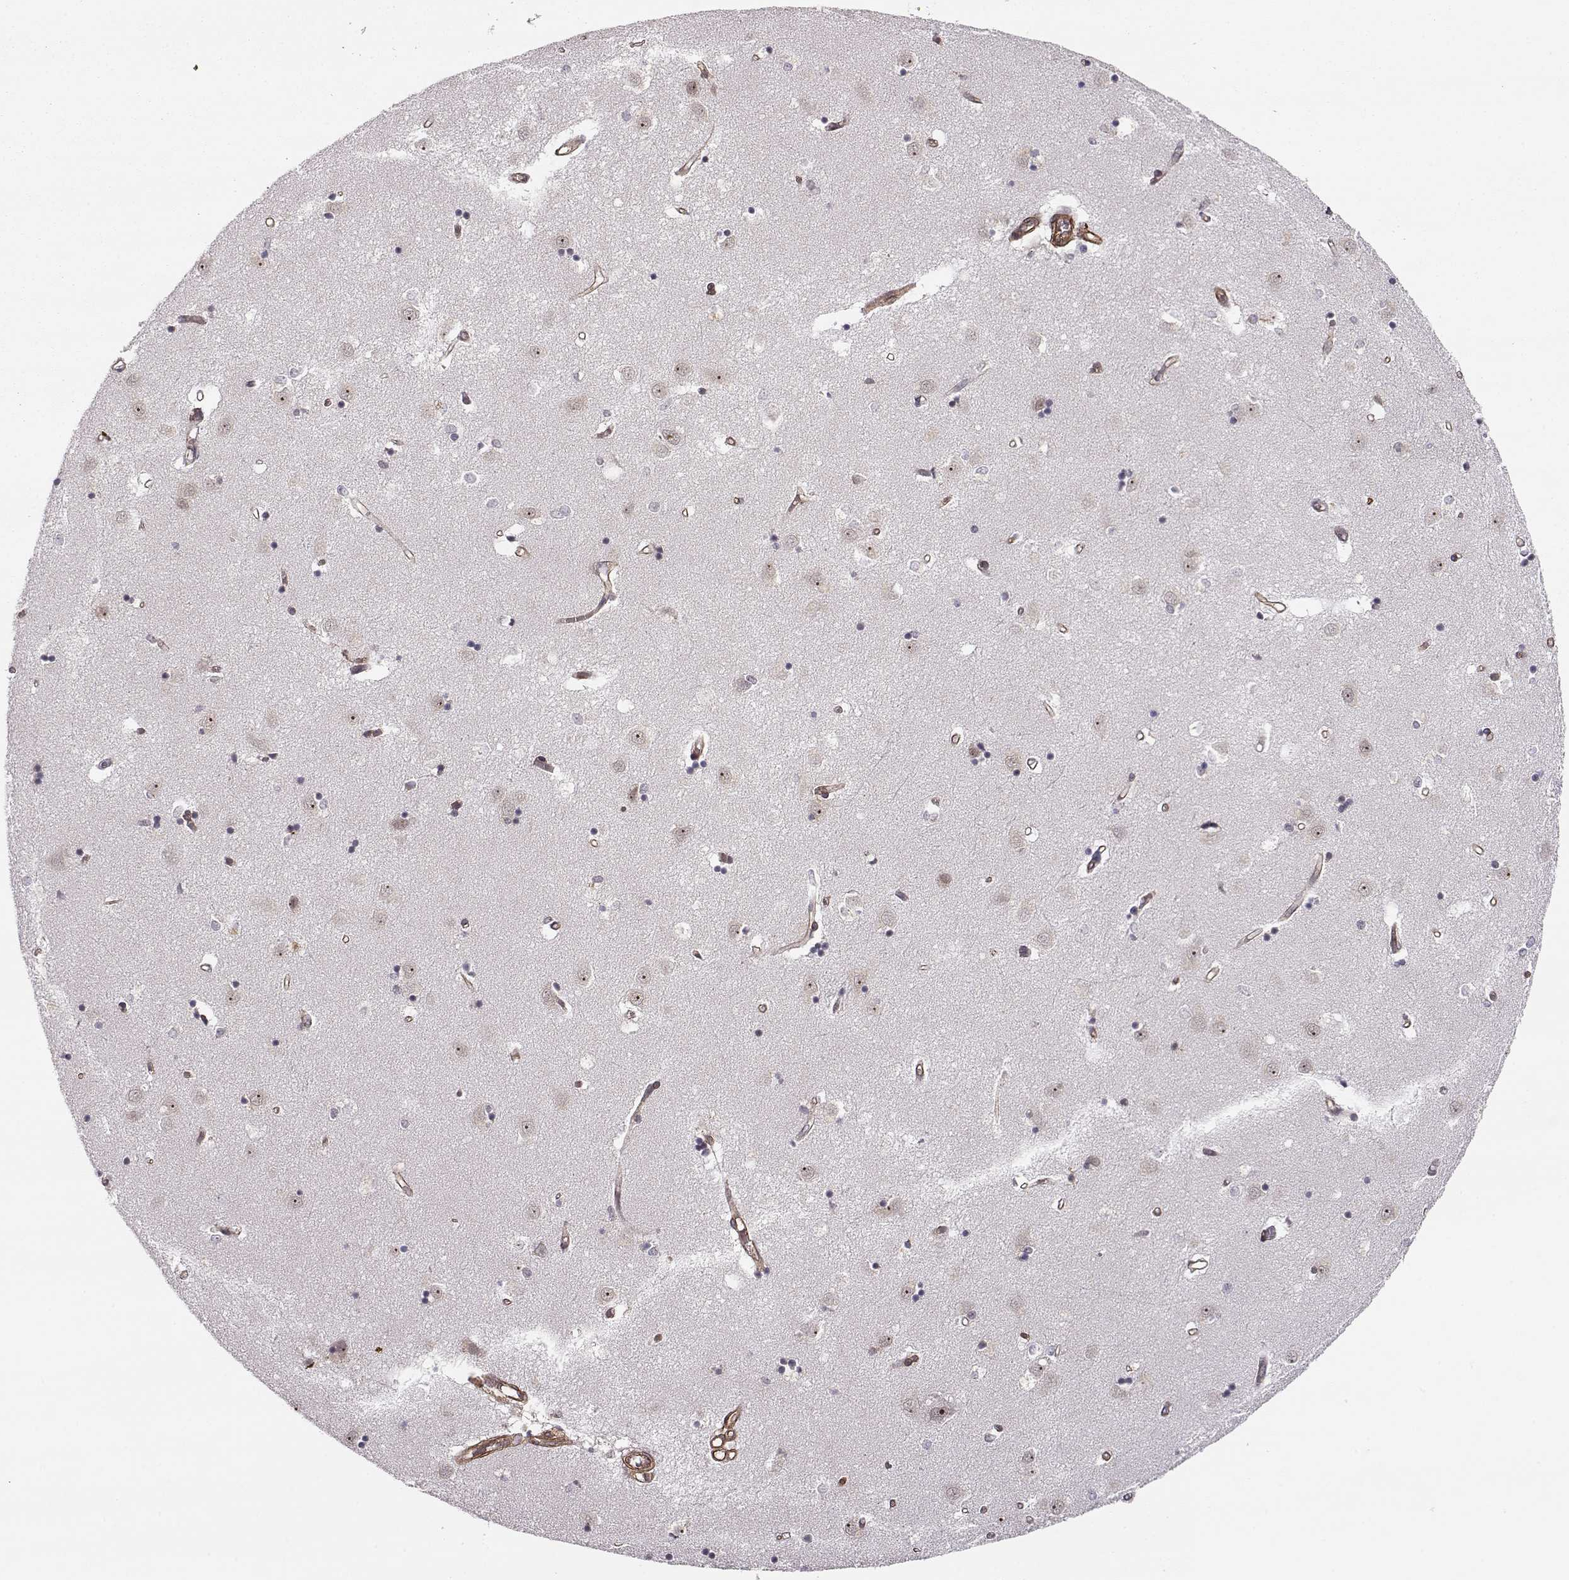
{"staining": {"intensity": "negative", "quantity": "none", "location": "none"}, "tissue": "caudate", "cell_type": "Glial cells", "image_type": "normal", "snomed": [{"axis": "morphology", "description": "Normal tissue, NOS"}, {"axis": "topography", "description": "Lateral ventricle wall"}], "caption": "A micrograph of human caudate is negative for staining in glial cells. The staining was performed using DAB to visualize the protein expression in brown, while the nuclei were stained in blue with hematoxylin (Magnification: 20x).", "gene": "CIR1", "patient": {"sex": "male", "age": 54}}